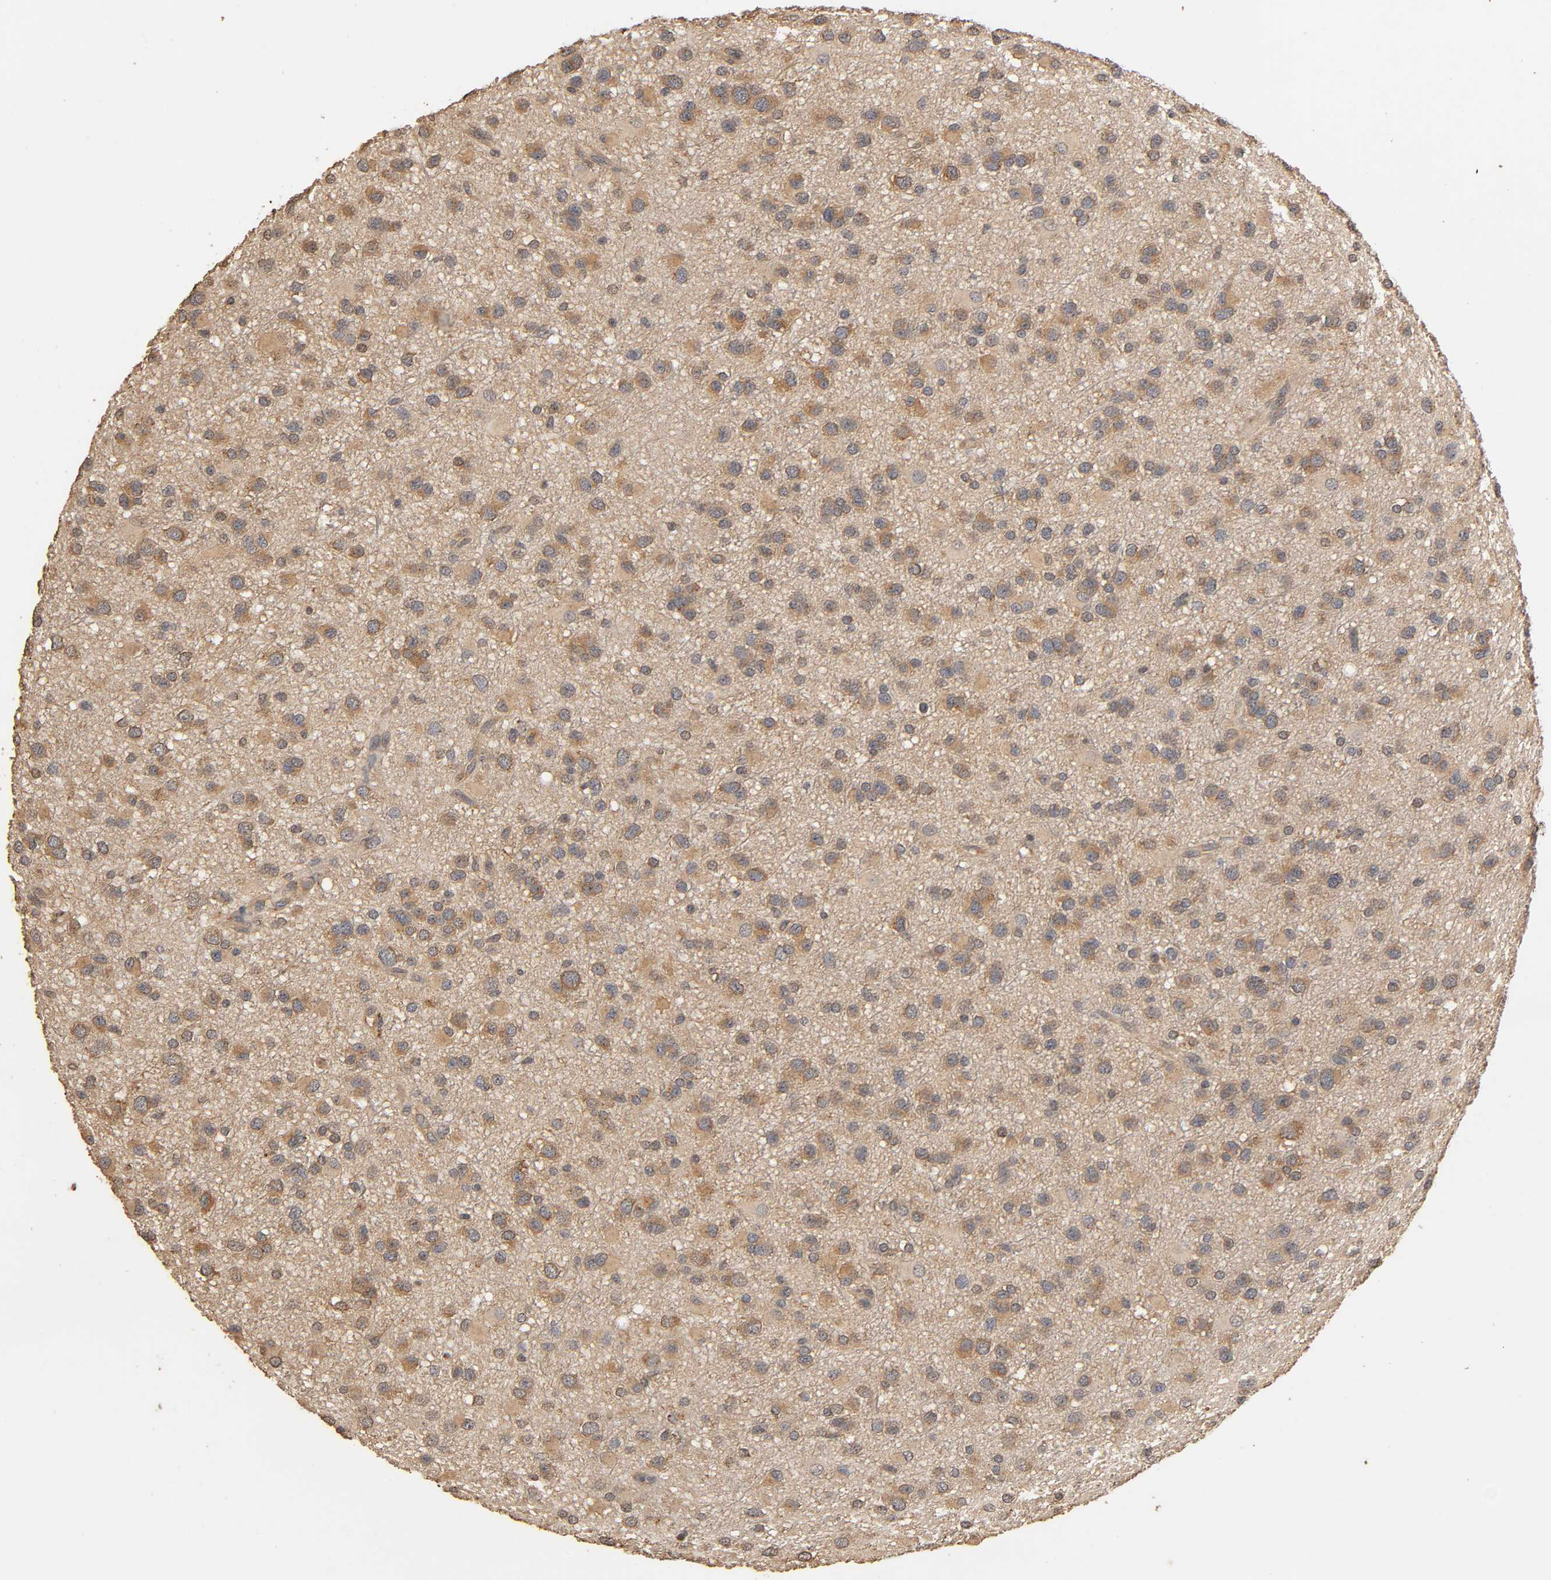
{"staining": {"intensity": "moderate", "quantity": ">75%", "location": "cytoplasmic/membranous"}, "tissue": "glioma", "cell_type": "Tumor cells", "image_type": "cancer", "snomed": [{"axis": "morphology", "description": "Glioma, malignant, Low grade"}, {"axis": "topography", "description": "Brain"}], "caption": "This photomicrograph displays glioma stained with IHC to label a protein in brown. The cytoplasmic/membranous of tumor cells show moderate positivity for the protein. Nuclei are counter-stained blue.", "gene": "ARHGEF7", "patient": {"sex": "male", "age": 42}}